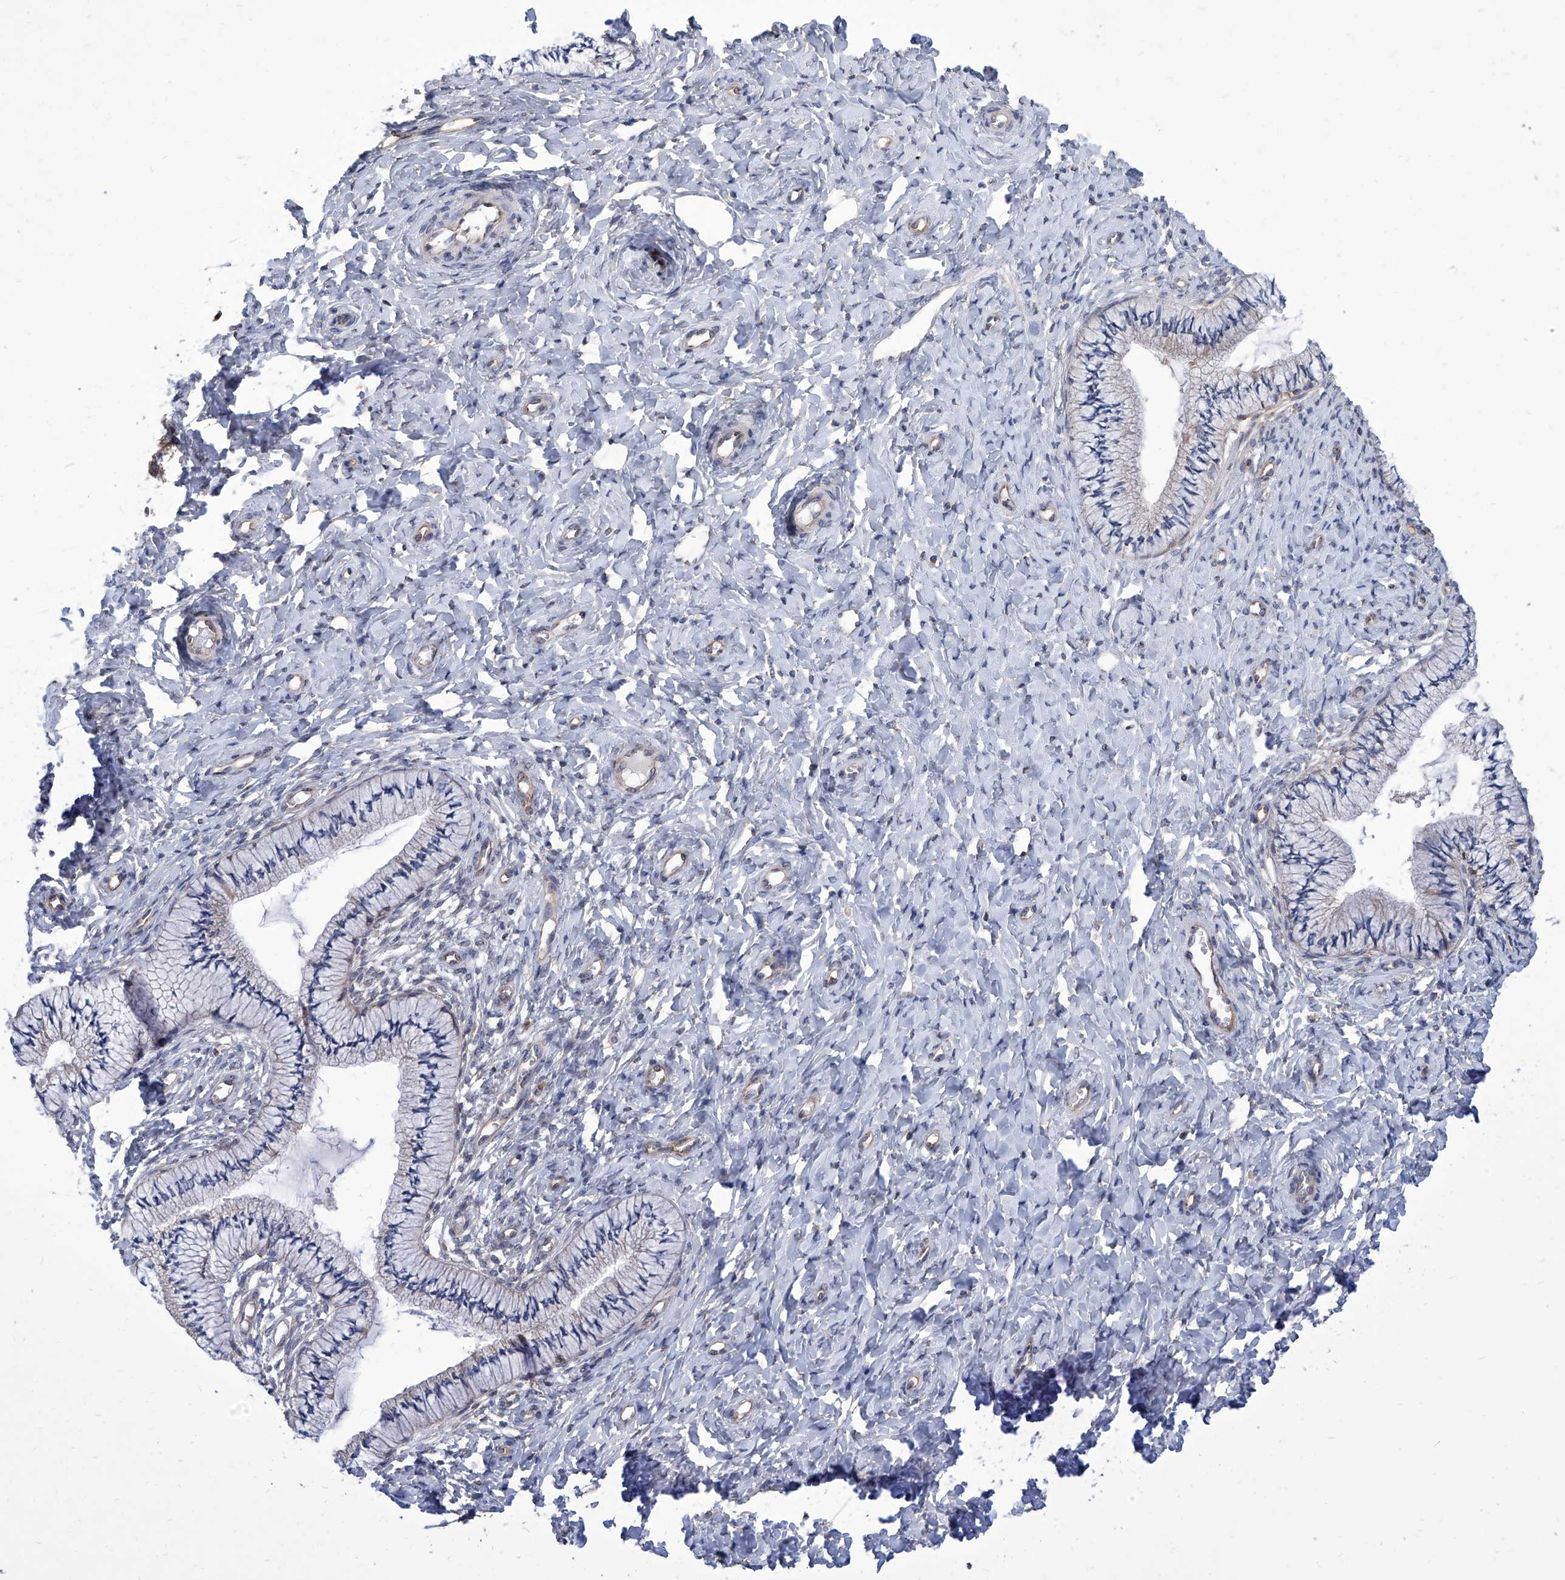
{"staining": {"intensity": "moderate", "quantity": "<25%", "location": "cytoplasmic/membranous"}, "tissue": "cervix", "cell_type": "Glandular cells", "image_type": "normal", "snomed": [{"axis": "morphology", "description": "Normal tissue, NOS"}, {"axis": "topography", "description": "Cervix"}], "caption": "Immunohistochemical staining of normal human cervix displays low levels of moderate cytoplasmic/membranous staining in approximately <25% of glandular cells. Nuclei are stained in blue.", "gene": "TJAP1", "patient": {"sex": "female", "age": 36}}